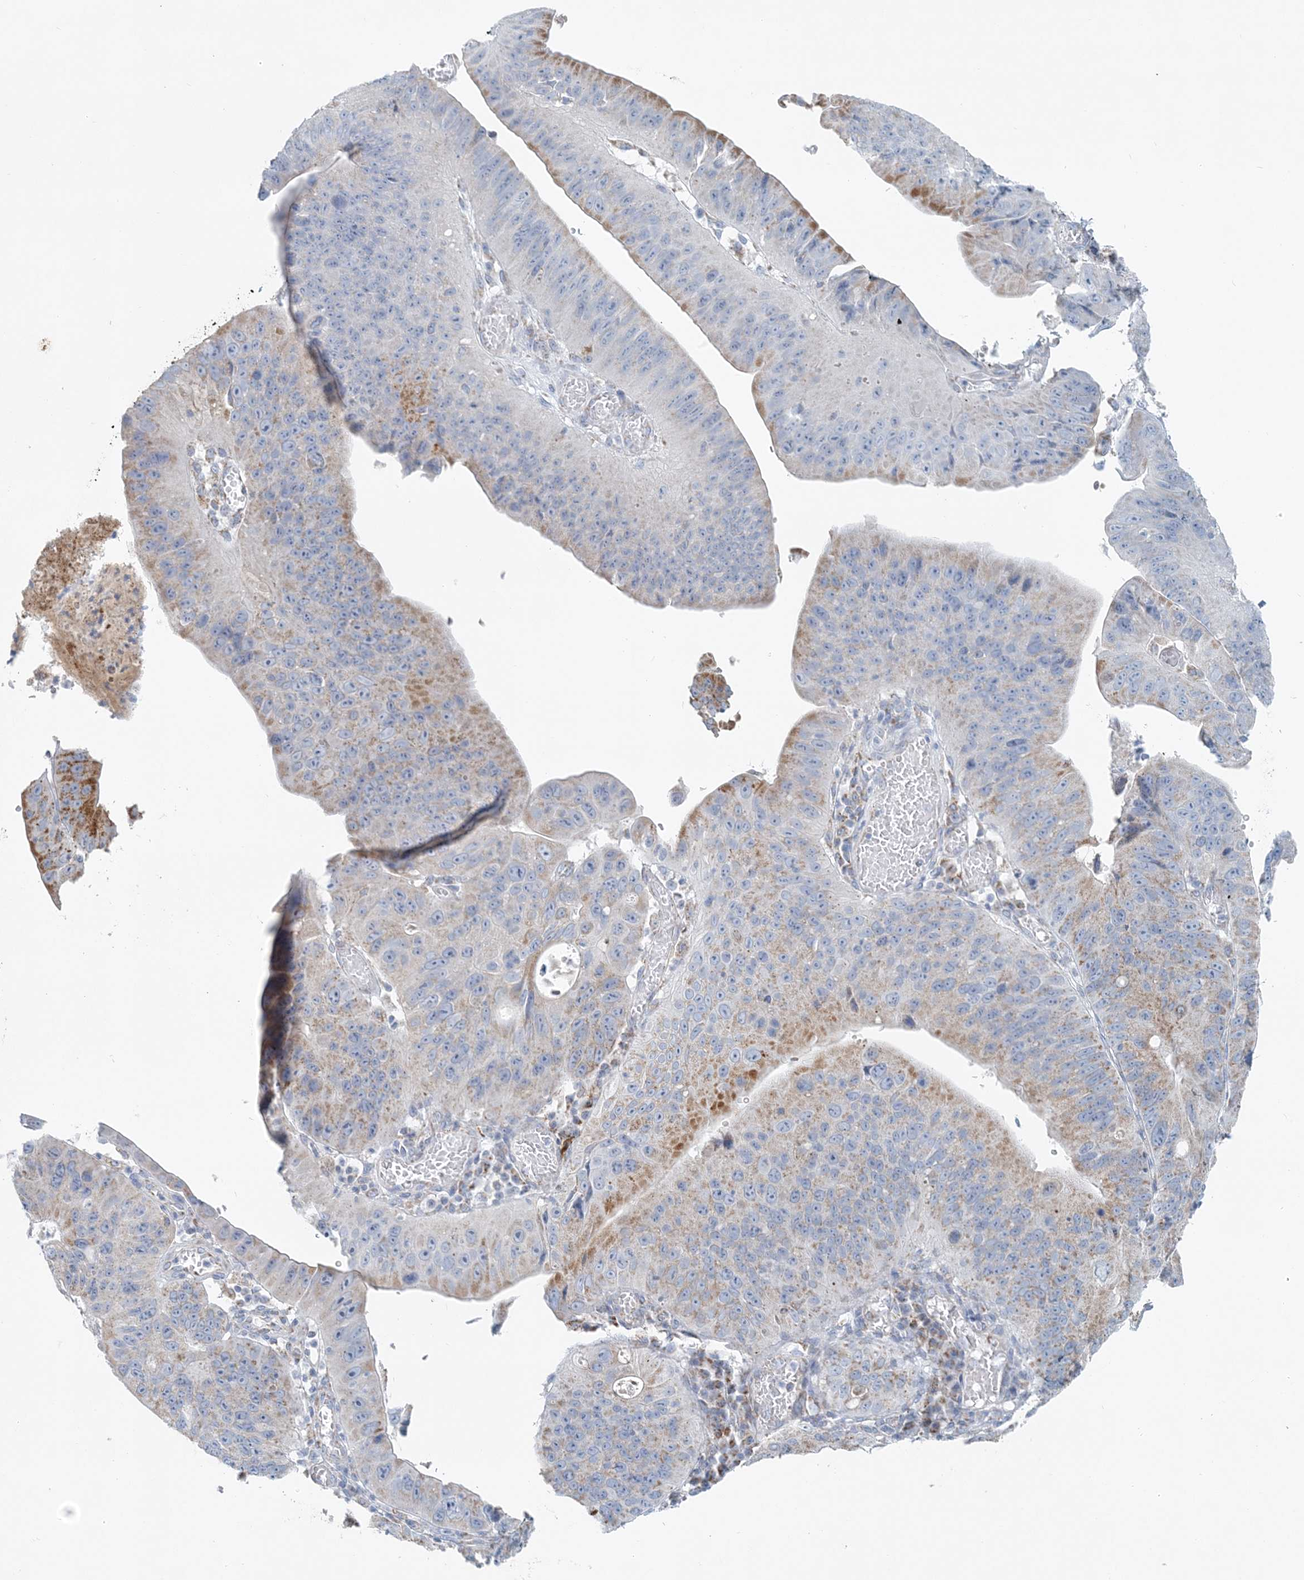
{"staining": {"intensity": "moderate", "quantity": "25%-75%", "location": "cytoplasmic/membranous"}, "tissue": "stomach cancer", "cell_type": "Tumor cells", "image_type": "cancer", "snomed": [{"axis": "morphology", "description": "Adenocarcinoma, NOS"}, {"axis": "topography", "description": "Stomach"}], "caption": "Stomach adenocarcinoma tissue shows moderate cytoplasmic/membranous staining in about 25%-75% of tumor cells Nuclei are stained in blue.", "gene": "PCCB", "patient": {"sex": "male", "age": 59}}